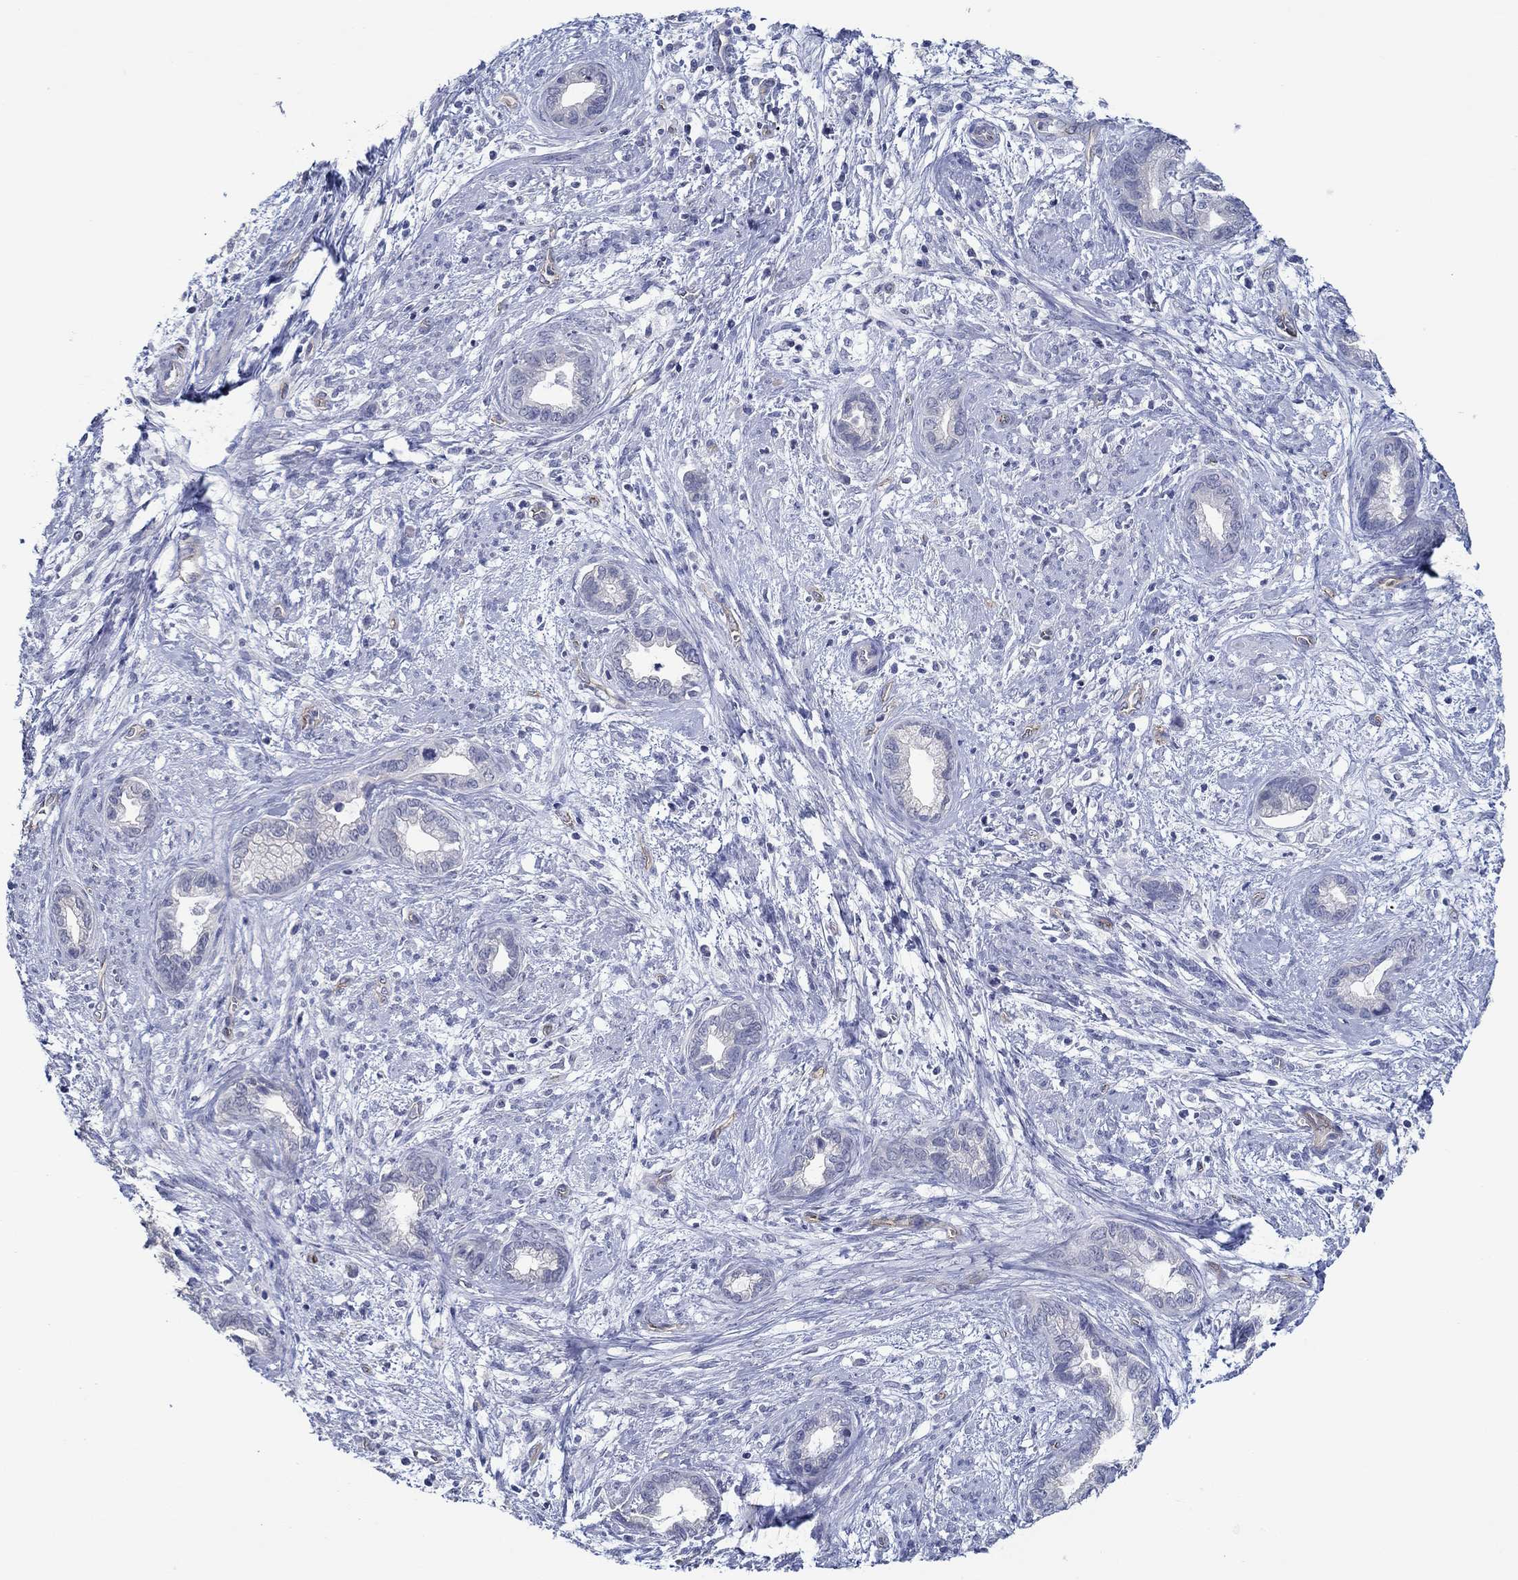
{"staining": {"intensity": "negative", "quantity": "none", "location": "none"}, "tissue": "cervical cancer", "cell_type": "Tumor cells", "image_type": "cancer", "snomed": [{"axis": "morphology", "description": "Adenocarcinoma, NOS"}, {"axis": "topography", "description": "Cervix"}], "caption": "IHC of cervical adenocarcinoma reveals no staining in tumor cells.", "gene": "GJA5", "patient": {"sex": "female", "age": 62}}